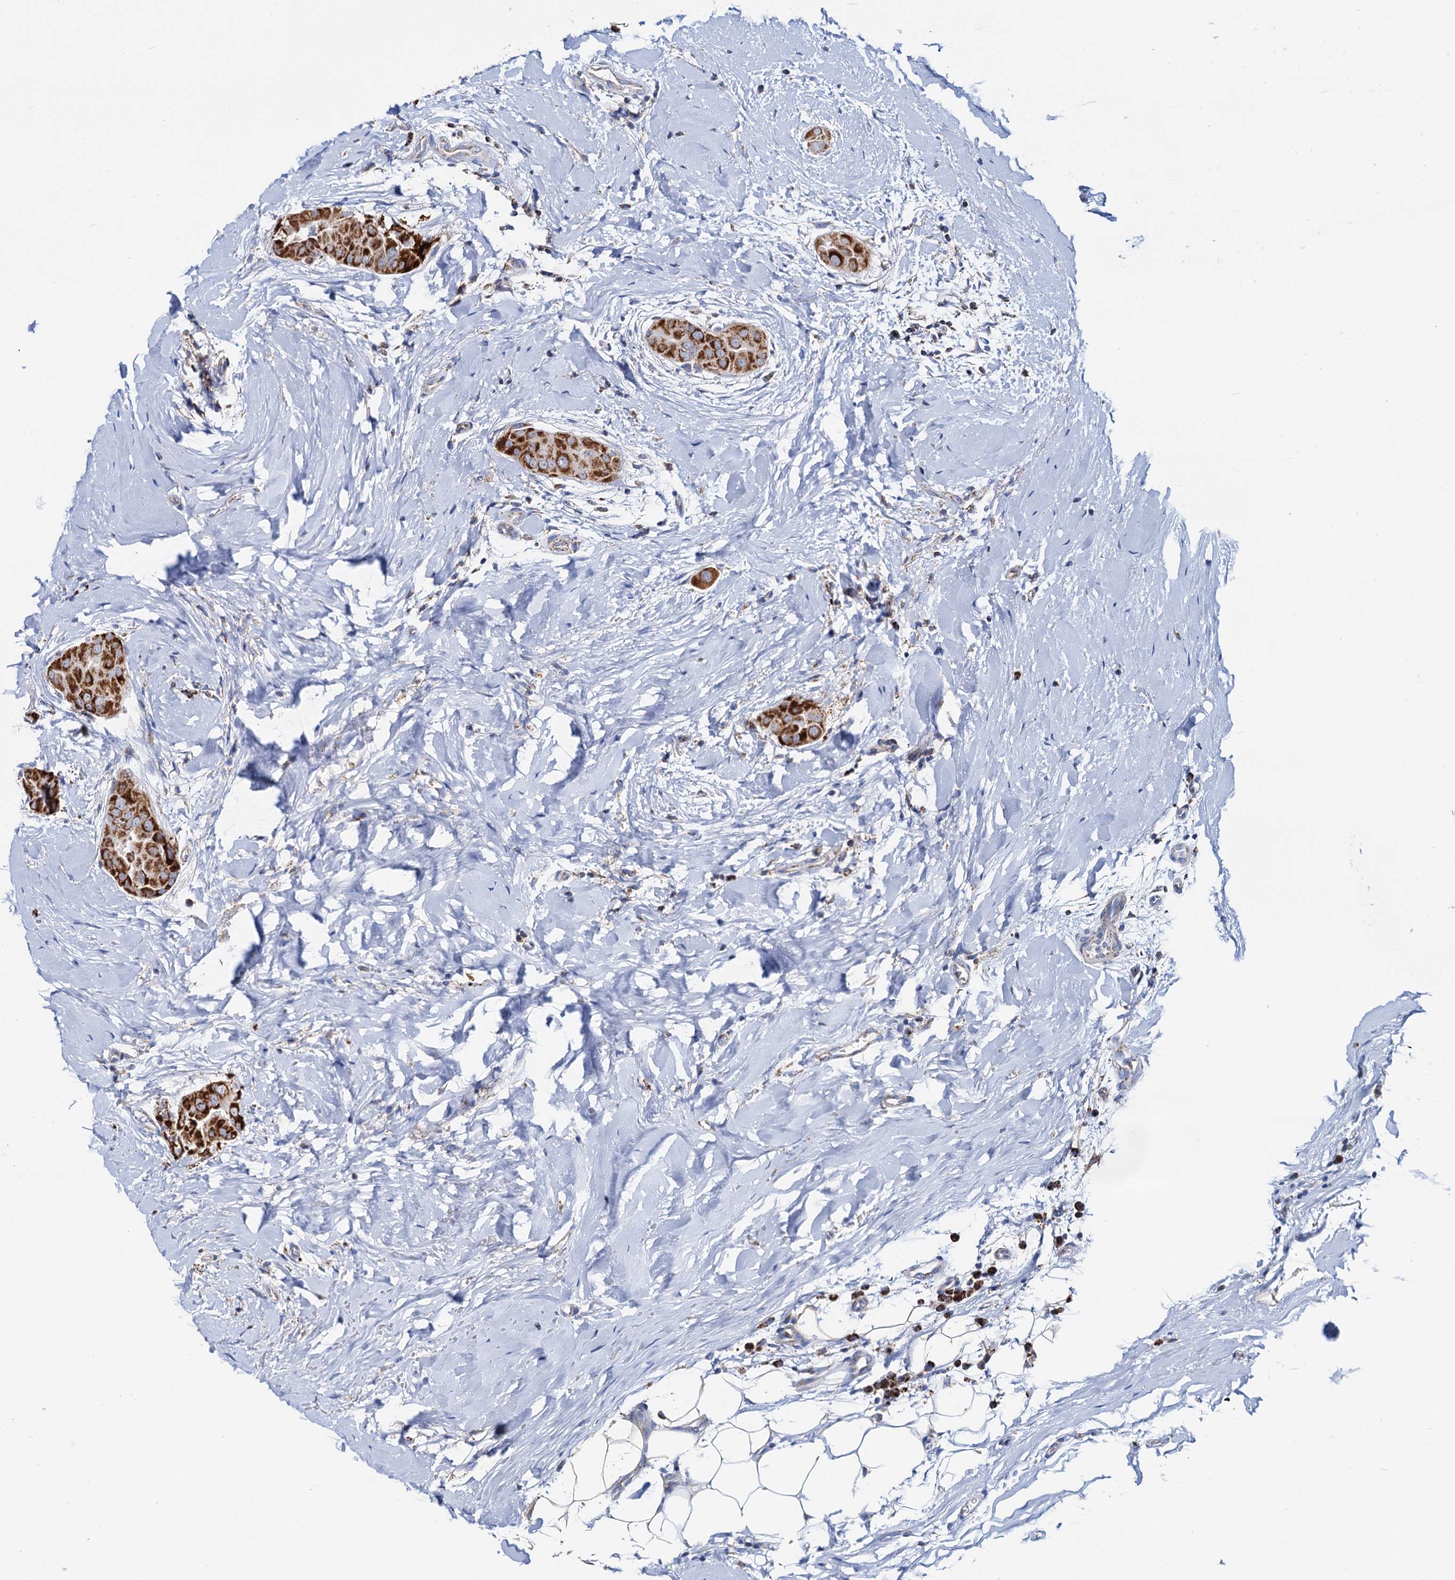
{"staining": {"intensity": "strong", "quantity": ">75%", "location": "cytoplasmic/membranous"}, "tissue": "thyroid cancer", "cell_type": "Tumor cells", "image_type": "cancer", "snomed": [{"axis": "morphology", "description": "Papillary adenocarcinoma, NOS"}, {"axis": "topography", "description": "Thyroid gland"}], "caption": "The micrograph demonstrates a brown stain indicating the presence of a protein in the cytoplasmic/membranous of tumor cells in papillary adenocarcinoma (thyroid). (DAB (3,3'-diaminobenzidine) = brown stain, brightfield microscopy at high magnification).", "gene": "C2CD3", "patient": {"sex": "male", "age": 33}}